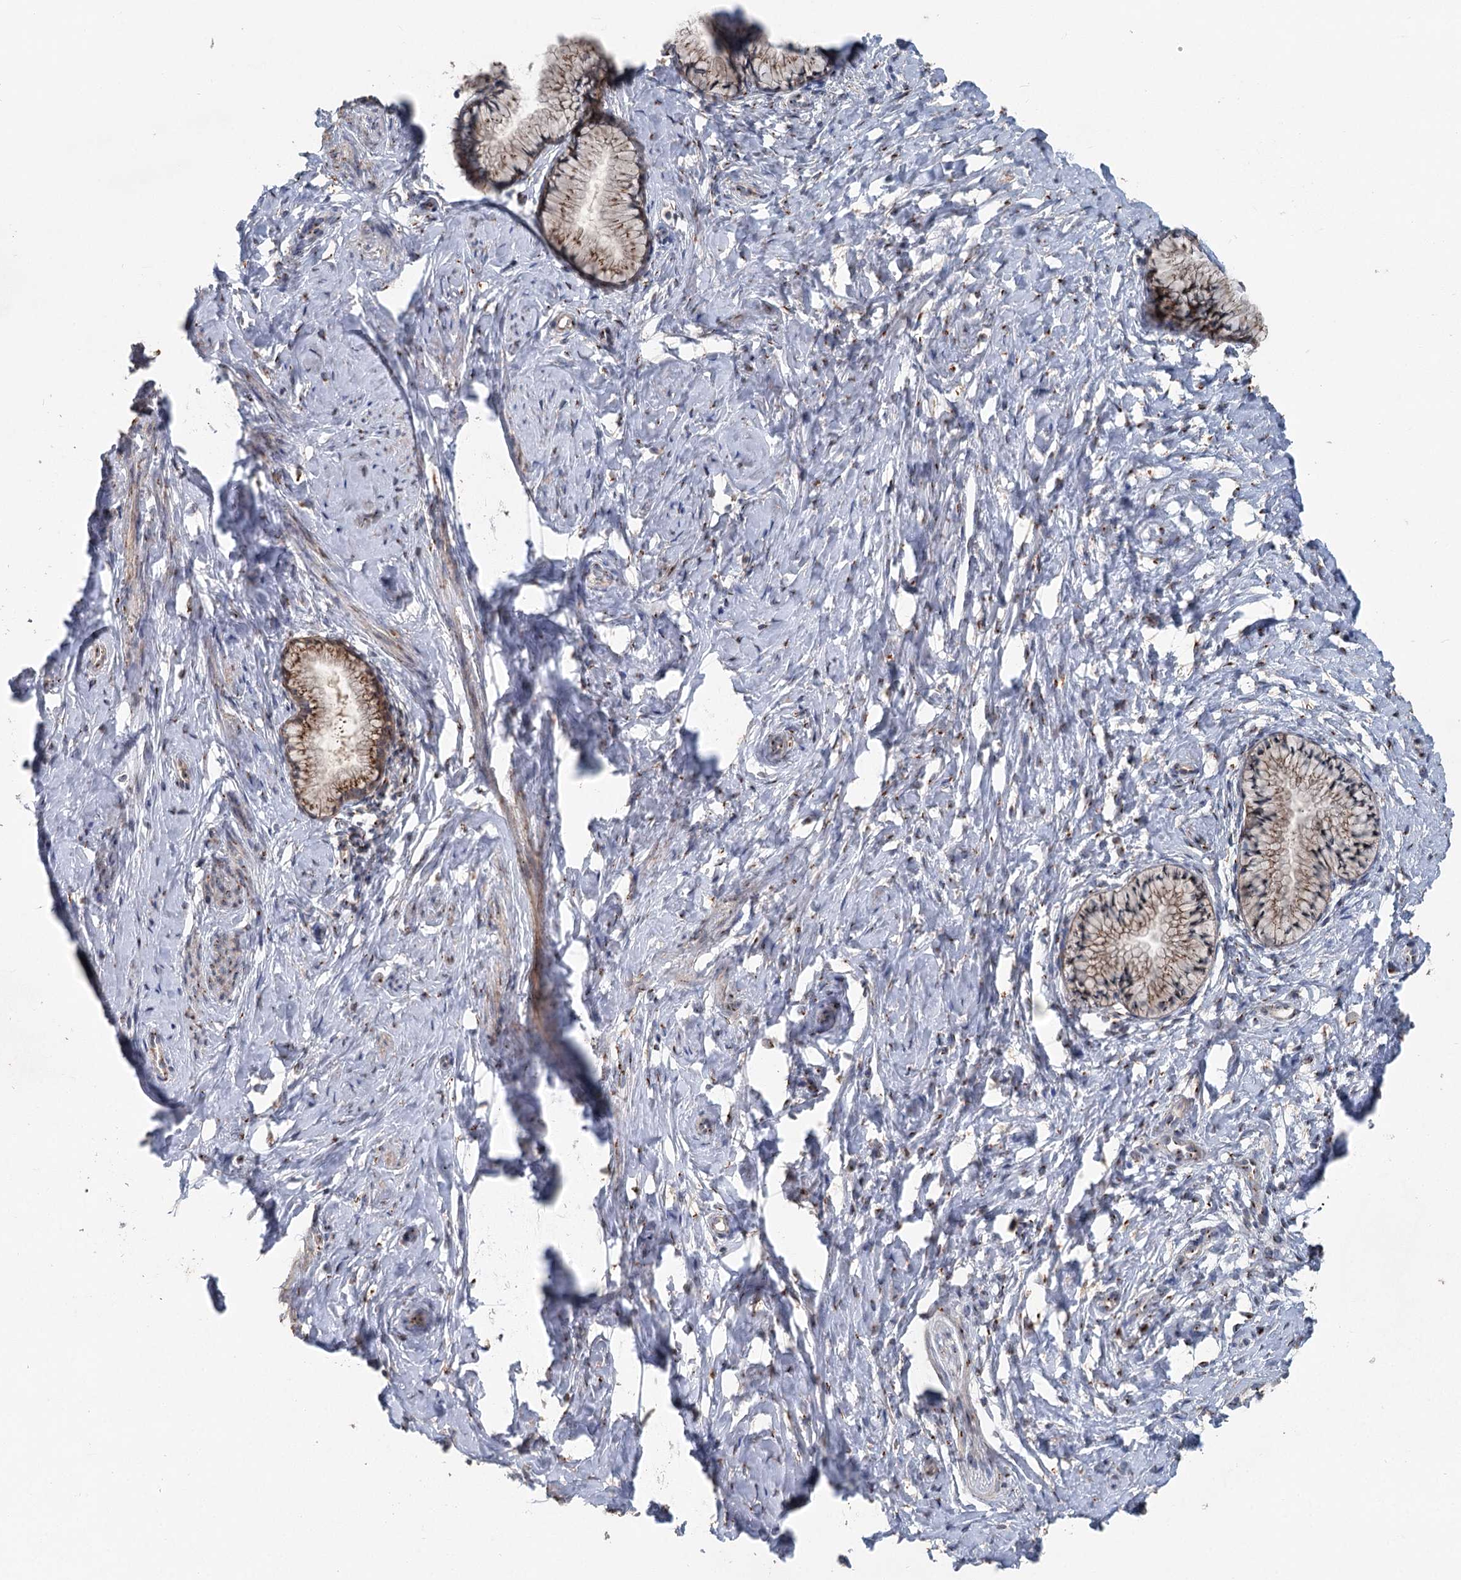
{"staining": {"intensity": "strong", "quantity": ">75%", "location": "cytoplasmic/membranous"}, "tissue": "cervix", "cell_type": "Glandular cells", "image_type": "normal", "snomed": [{"axis": "morphology", "description": "Normal tissue, NOS"}, {"axis": "topography", "description": "Cervix"}], "caption": "Protein expression analysis of unremarkable human cervix reveals strong cytoplasmic/membranous expression in about >75% of glandular cells.", "gene": "ITIH5", "patient": {"sex": "female", "age": 33}}